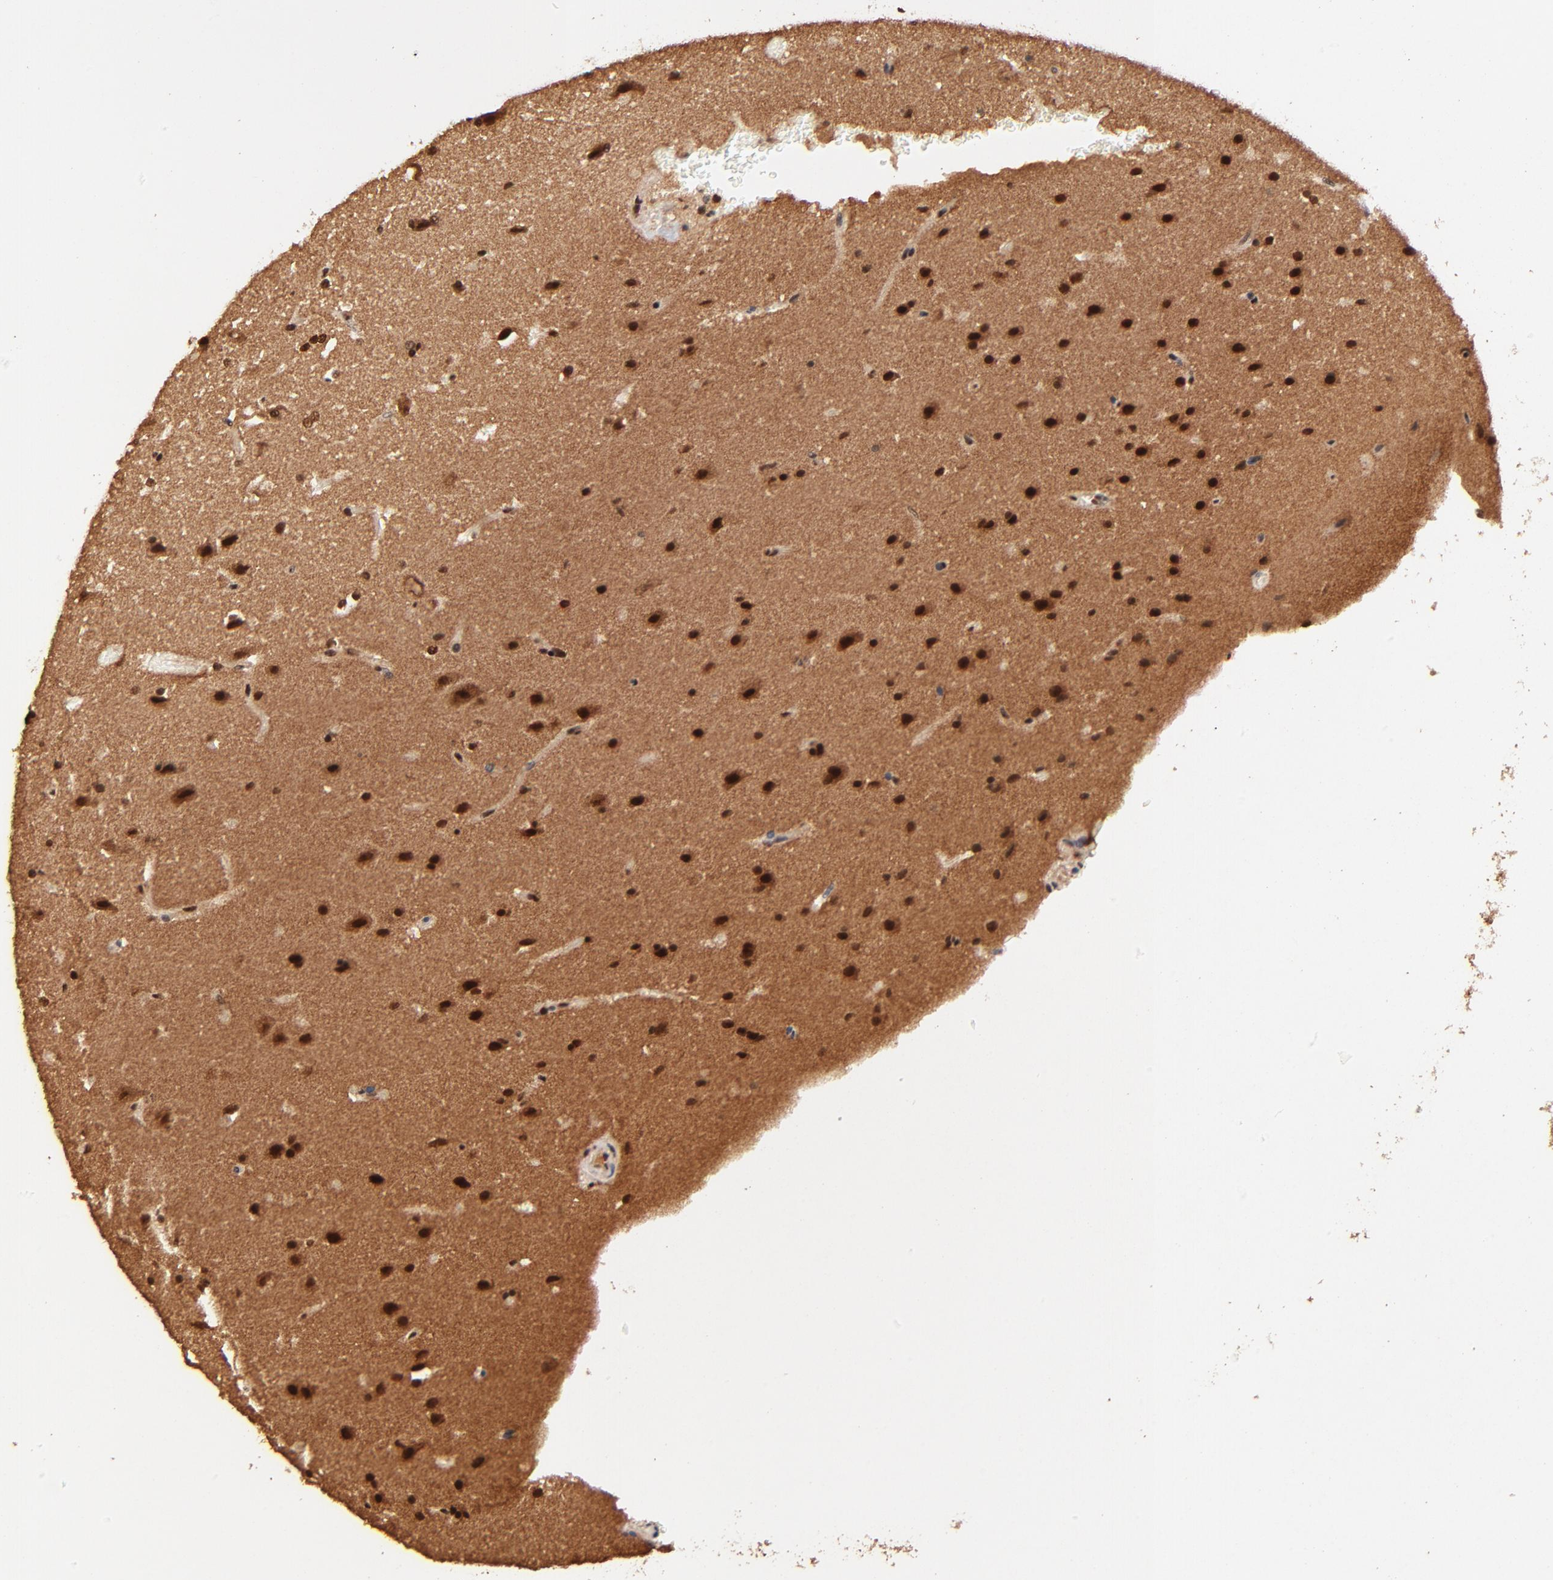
{"staining": {"intensity": "strong", "quantity": ">75%", "location": "cytoplasmic/membranous,nuclear"}, "tissue": "glioma", "cell_type": "Tumor cells", "image_type": "cancer", "snomed": [{"axis": "morphology", "description": "Glioma, malignant, Low grade"}, {"axis": "topography", "description": "Cerebral cortex"}], "caption": "Human malignant glioma (low-grade) stained for a protein (brown) displays strong cytoplasmic/membranous and nuclear positive expression in approximately >75% of tumor cells.", "gene": "MED12", "patient": {"sex": "female", "age": 47}}